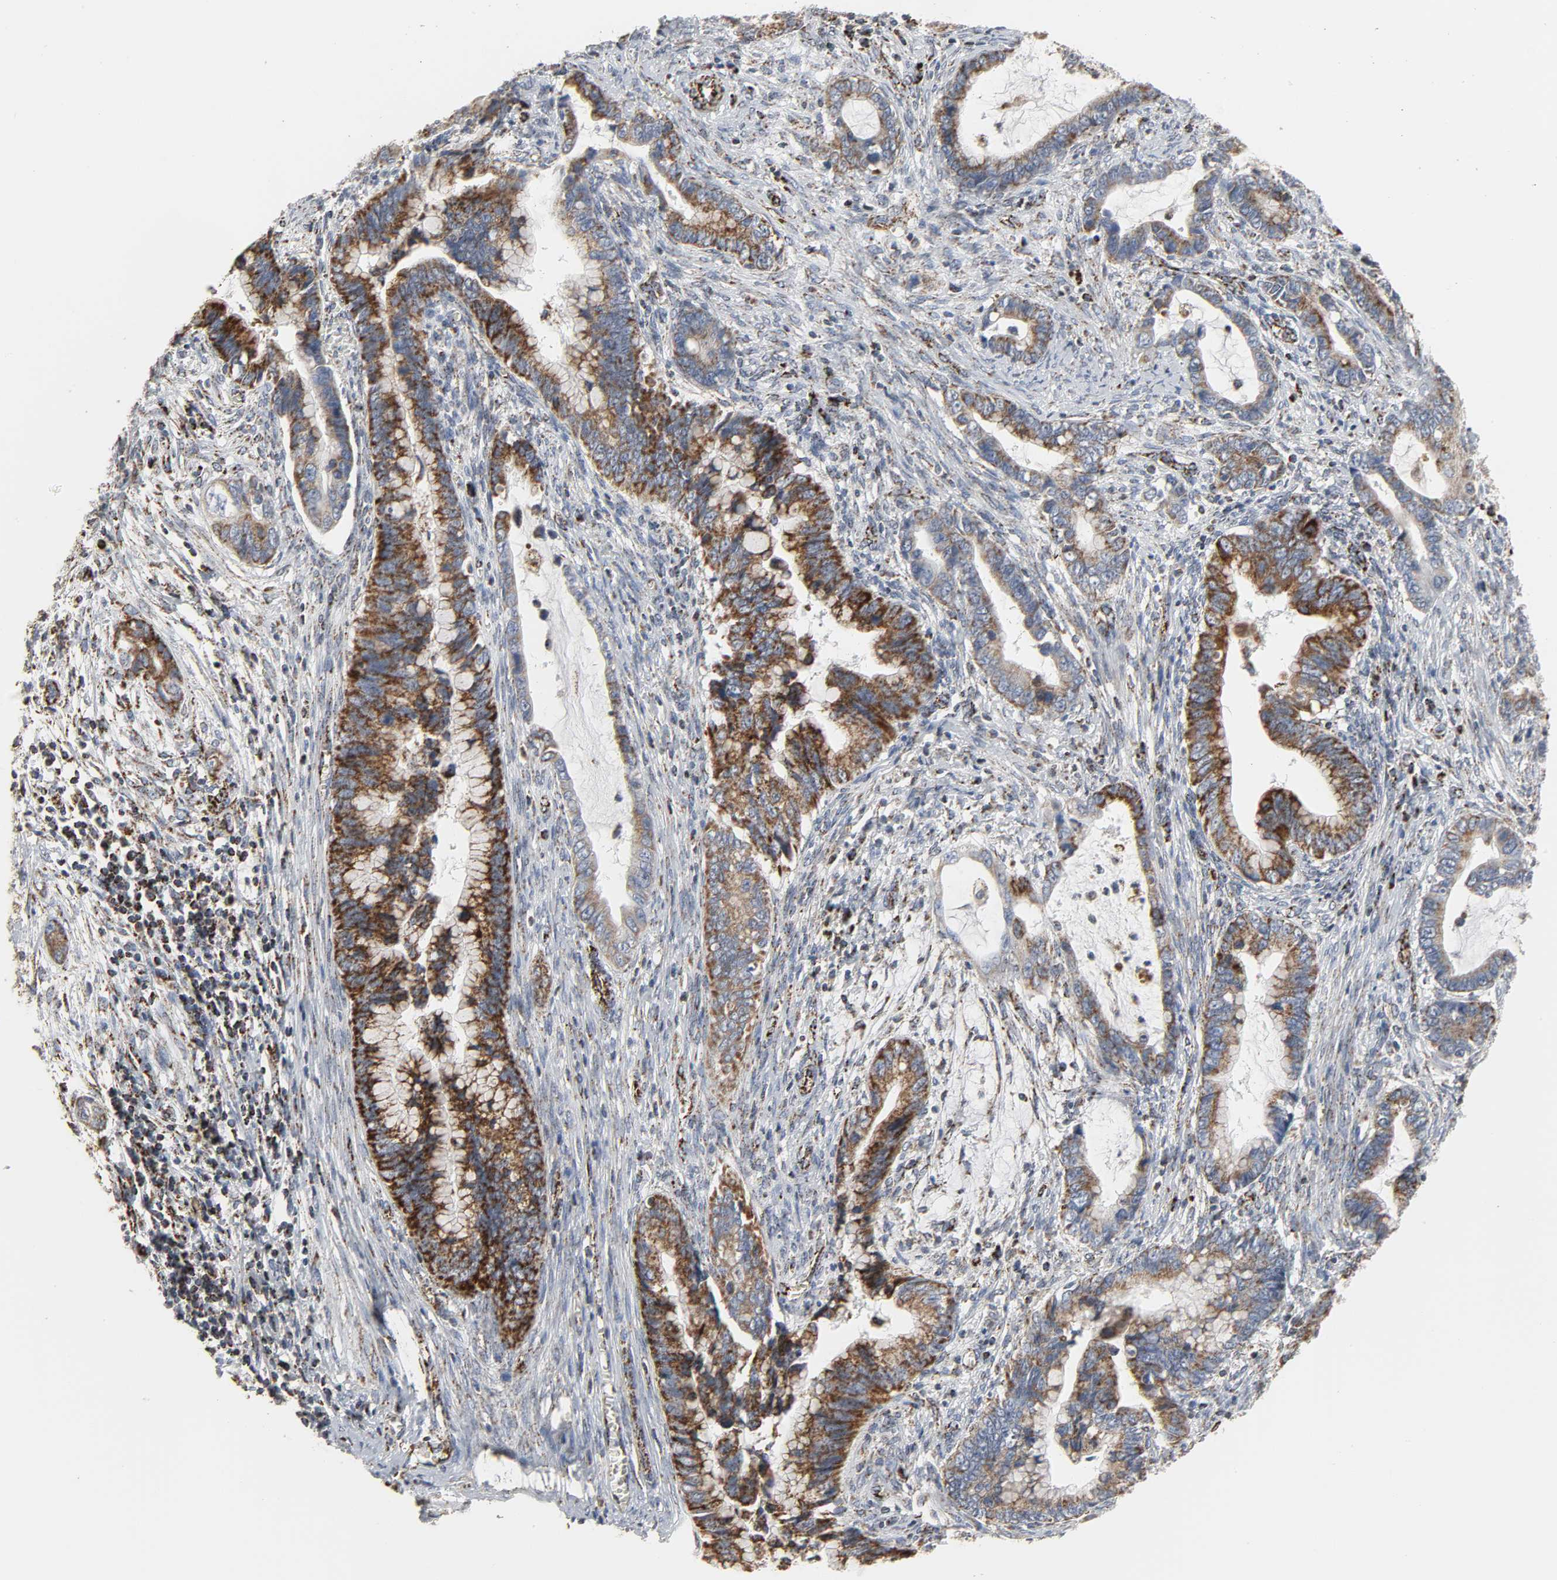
{"staining": {"intensity": "strong", "quantity": ">75%", "location": "cytoplasmic/membranous"}, "tissue": "cervical cancer", "cell_type": "Tumor cells", "image_type": "cancer", "snomed": [{"axis": "morphology", "description": "Adenocarcinoma, NOS"}, {"axis": "topography", "description": "Cervix"}], "caption": "Cervical adenocarcinoma tissue displays strong cytoplasmic/membranous positivity in approximately >75% of tumor cells, visualized by immunohistochemistry.", "gene": "ACAT1", "patient": {"sex": "female", "age": 44}}